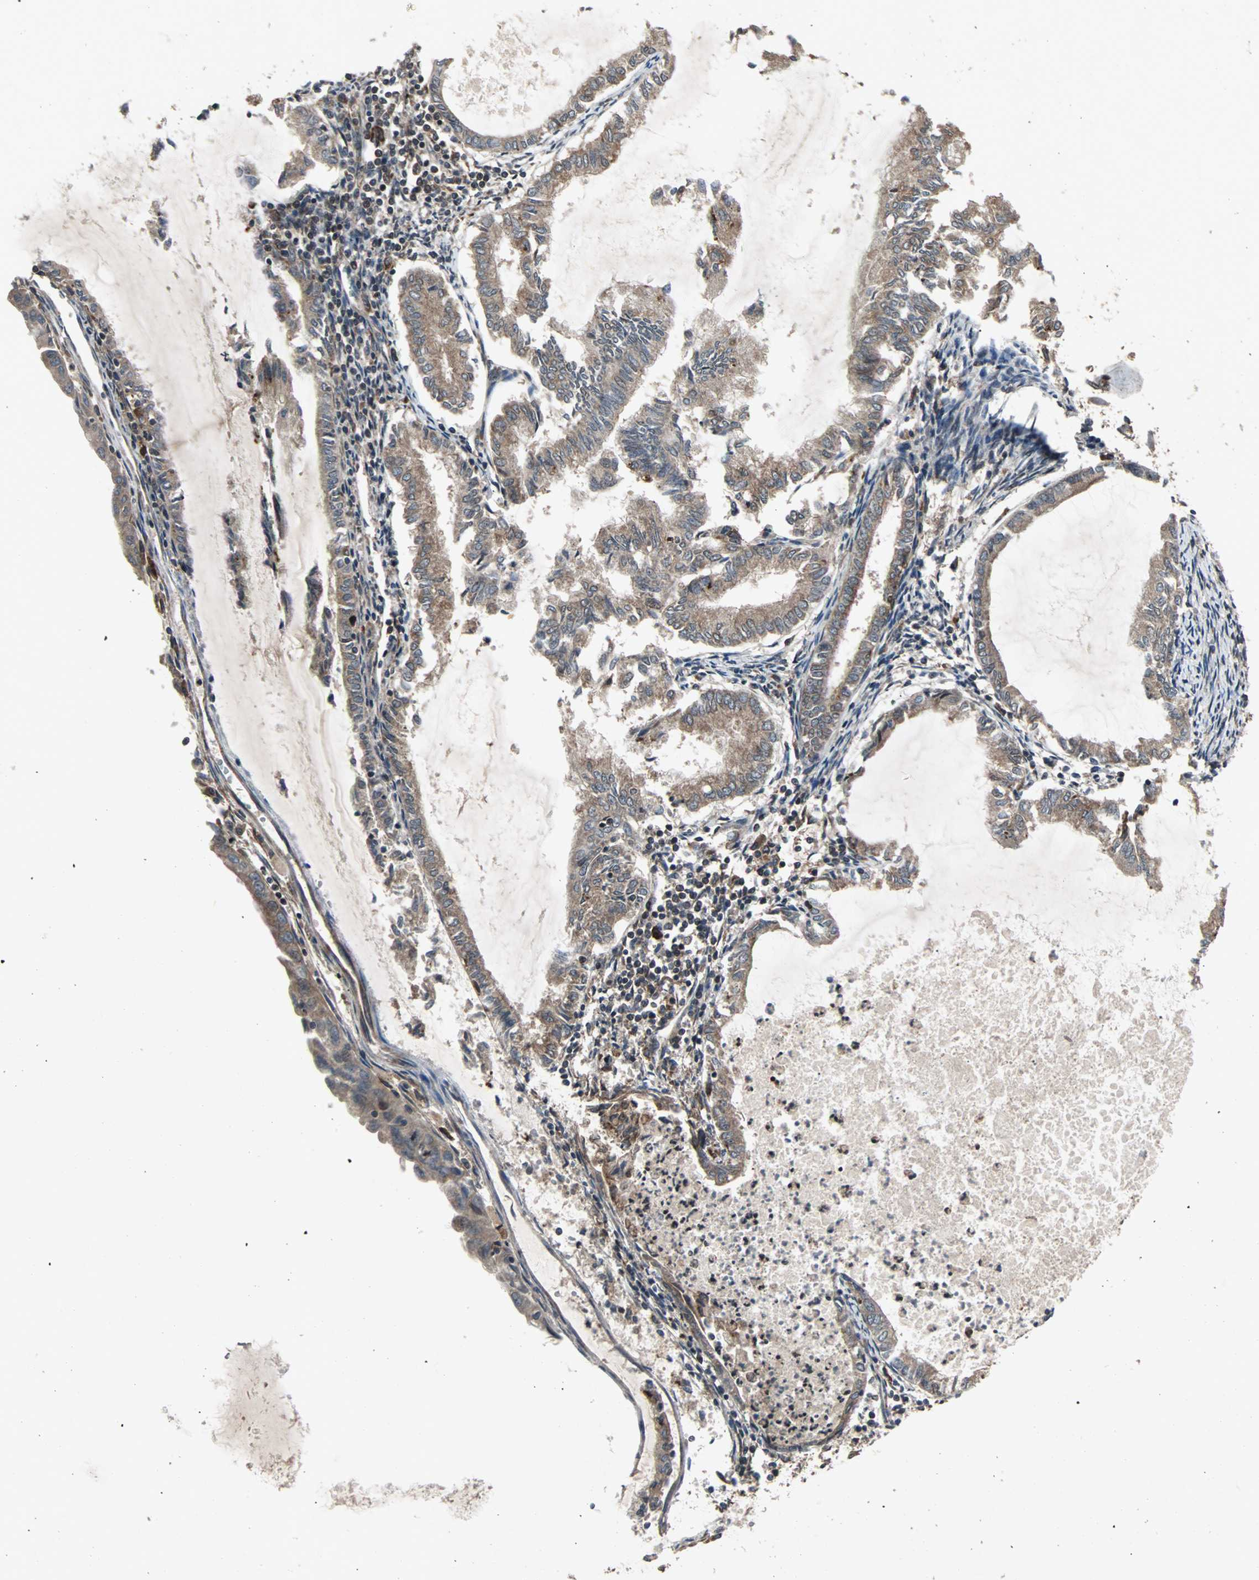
{"staining": {"intensity": "moderate", "quantity": ">75%", "location": "cytoplasmic/membranous"}, "tissue": "endometrial cancer", "cell_type": "Tumor cells", "image_type": "cancer", "snomed": [{"axis": "morphology", "description": "Adenocarcinoma, NOS"}, {"axis": "topography", "description": "Endometrium"}], "caption": "IHC image of human endometrial adenocarcinoma stained for a protein (brown), which reveals medium levels of moderate cytoplasmic/membranous staining in about >75% of tumor cells.", "gene": "RAB7A", "patient": {"sex": "female", "age": 86}}